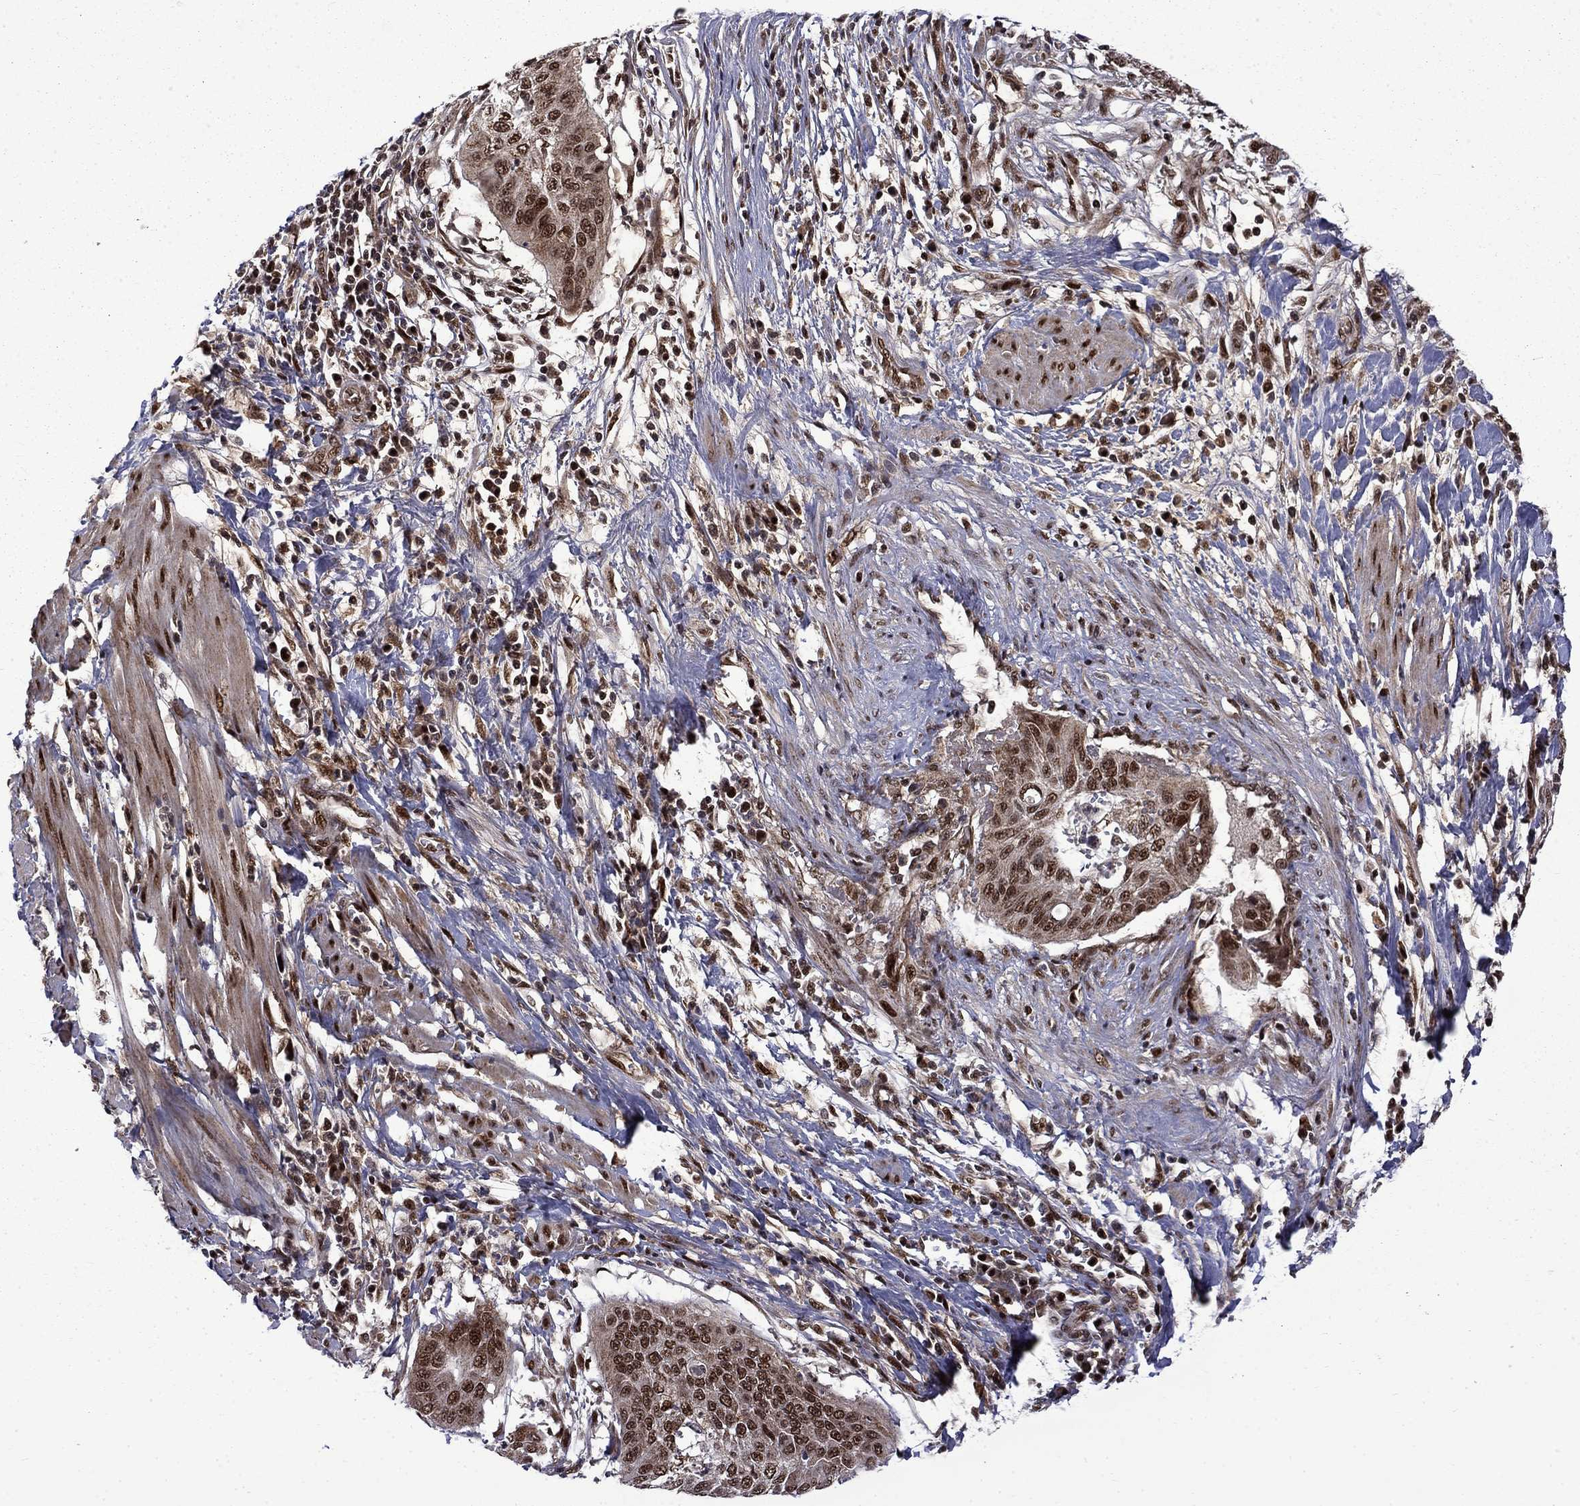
{"staining": {"intensity": "strong", "quantity": ">75%", "location": "nuclear"}, "tissue": "cervical cancer", "cell_type": "Tumor cells", "image_type": "cancer", "snomed": [{"axis": "morphology", "description": "Squamous cell carcinoma, NOS"}, {"axis": "topography", "description": "Cervix"}], "caption": "A high amount of strong nuclear expression is seen in approximately >75% of tumor cells in cervical cancer (squamous cell carcinoma) tissue. (DAB (3,3'-diaminobenzidine) IHC with brightfield microscopy, high magnification).", "gene": "KPNA3", "patient": {"sex": "female", "age": 39}}